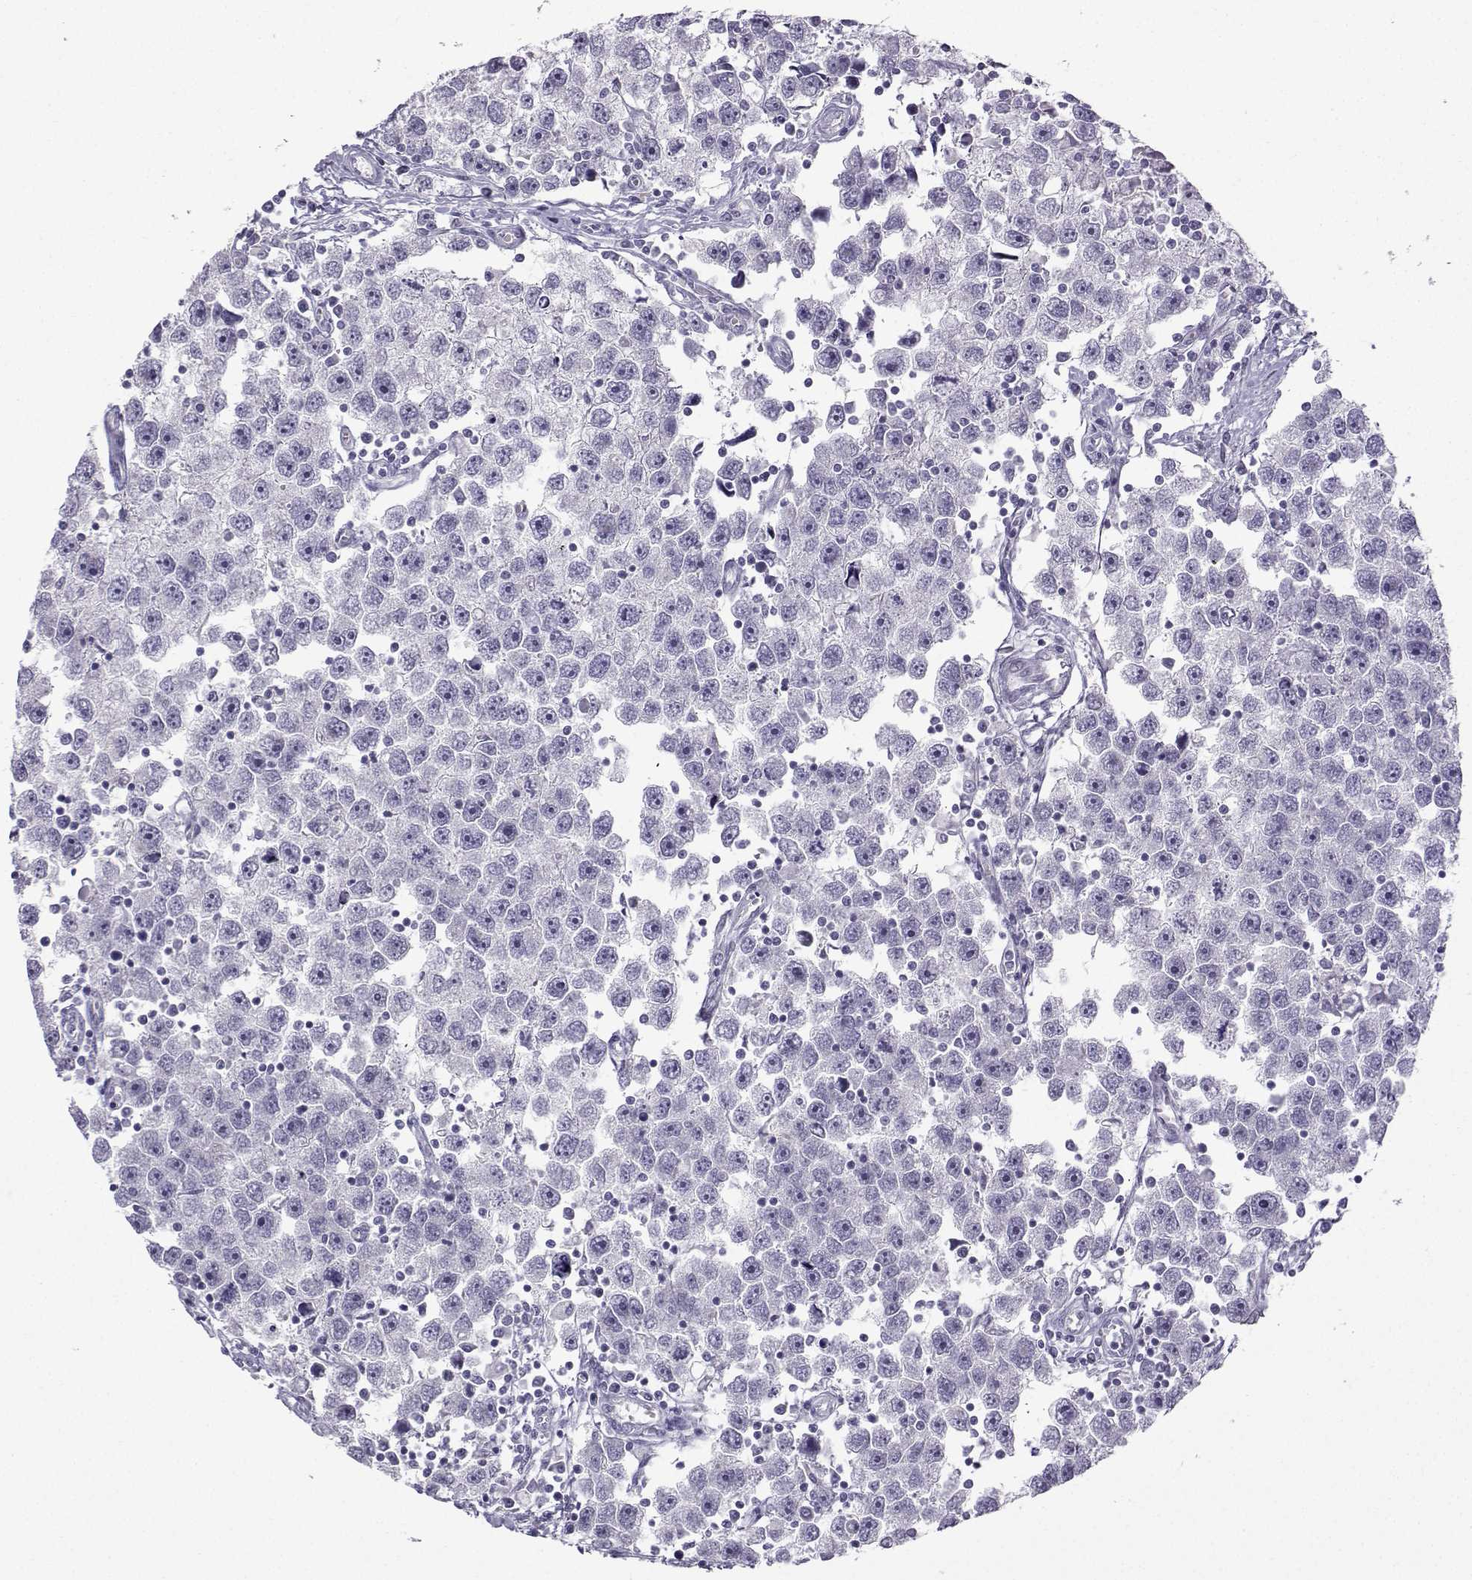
{"staining": {"intensity": "negative", "quantity": "none", "location": "none"}, "tissue": "testis cancer", "cell_type": "Tumor cells", "image_type": "cancer", "snomed": [{"axis": "morphology", "description": "Seminoma, NOS"}, {"axis": "topography", "description": "Testis"}], "caption": "Immunohistochemistry (IHC) micrograph of human seminoma (testis) stained for a protein (brown), which displays no positivity in tumor cells. The staining is performed using DAB (3,3'-diaminobenzidine) brown chromogen with nuclei counter-stained in using hematoxylin.", "gene": "ZBTB8B", "patient": {"sex": "male", "age": 30}}